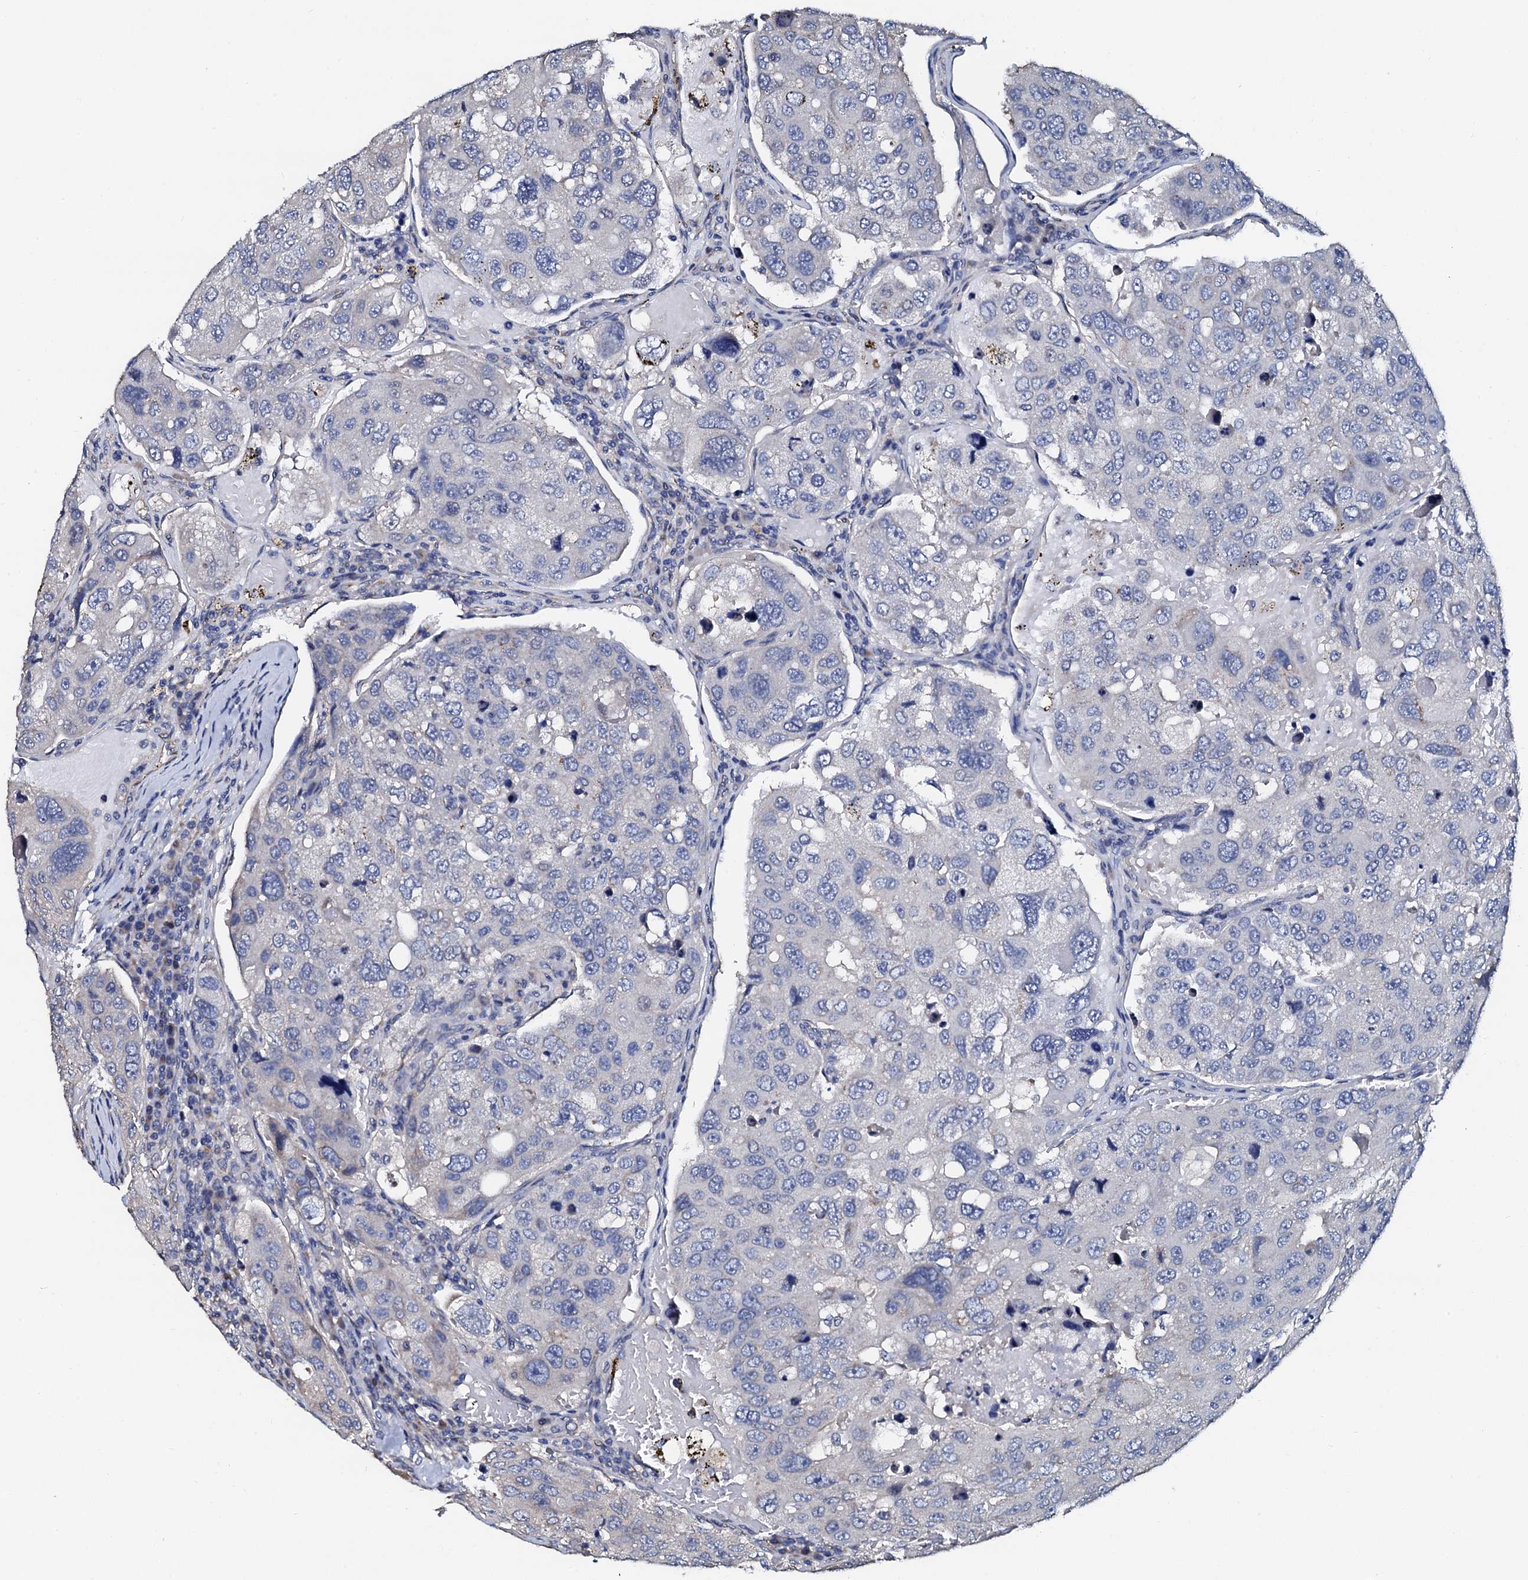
{"staining": {"intensity": "negative", "quantity": "none", "location": "none"}, "tissue": "urothelial cancer", "cell_type": "Tumor cells", "image_type": "cancer", "snomed": [{"axis": "morphology", "description": "Urothelial carcinoma, High grade"}, {"axis": "topography", "description": "Lymph node"}, {"axis": "topography", "description": "Urinary bladder"}], "caption": "The image shows no significant expression in tumor cells of urothelial carcinoma (high-grade).", "gene": "AKAP3", "patient": {"sex": "male", "age": 51}}